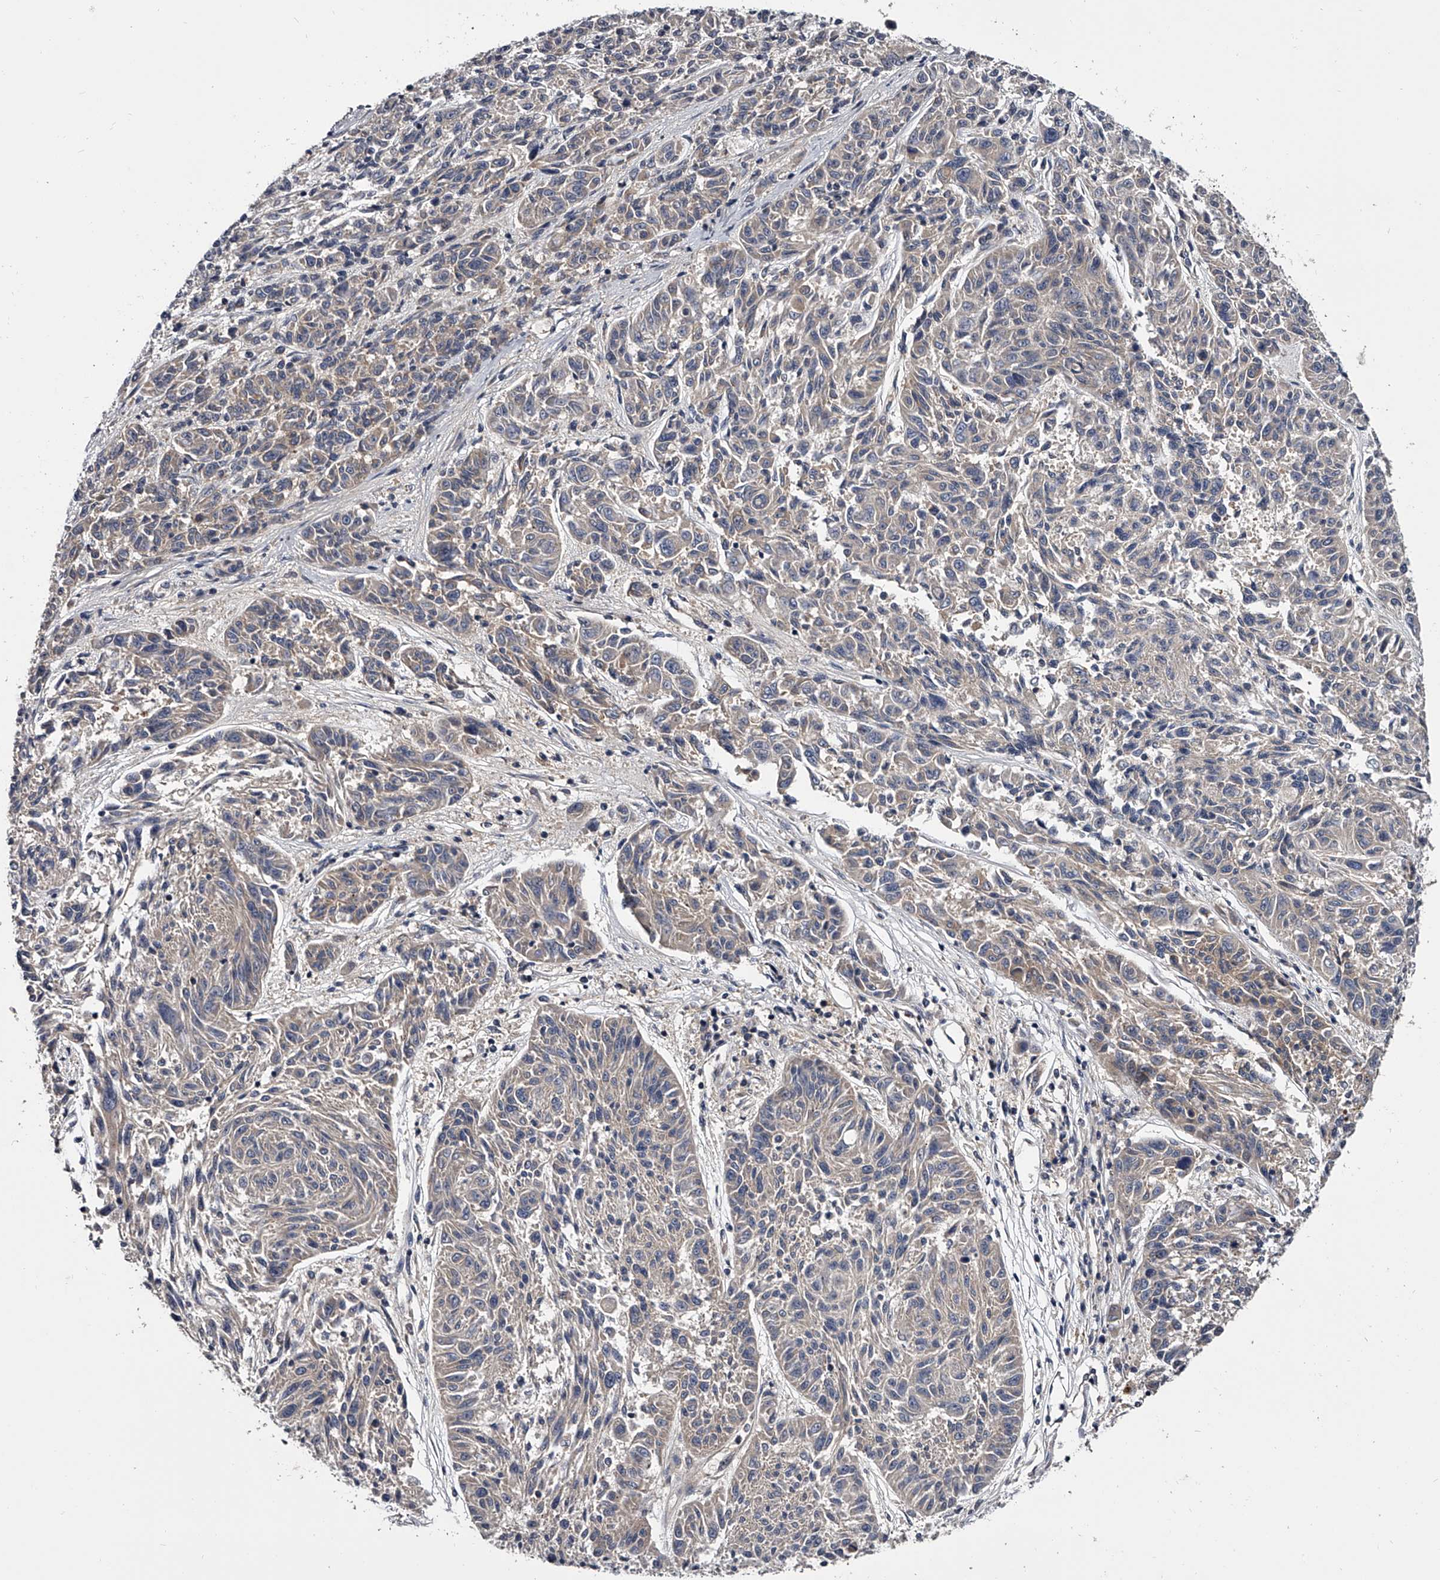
{"staining": {"intensity": "negative", "quantity": "none", "location": "none"}, "tissue": "melanoma", "cell_type": "Tumor cells", "image_type": "cancer", "snomed": [{"axis": "morphology", "description": "Malignant melanoma, NOS"}, {"axis": "topography", "description": "Skin"}], "caption": "A micrograph of human malignant melanoma is negative for staining in tumor cells. The staining is performed using DAB brown chromogen with nuclei counter-stained in using hematoxylin.", "gene": "GAPVD1", "patient": {"sex": "male", "age": 53}}